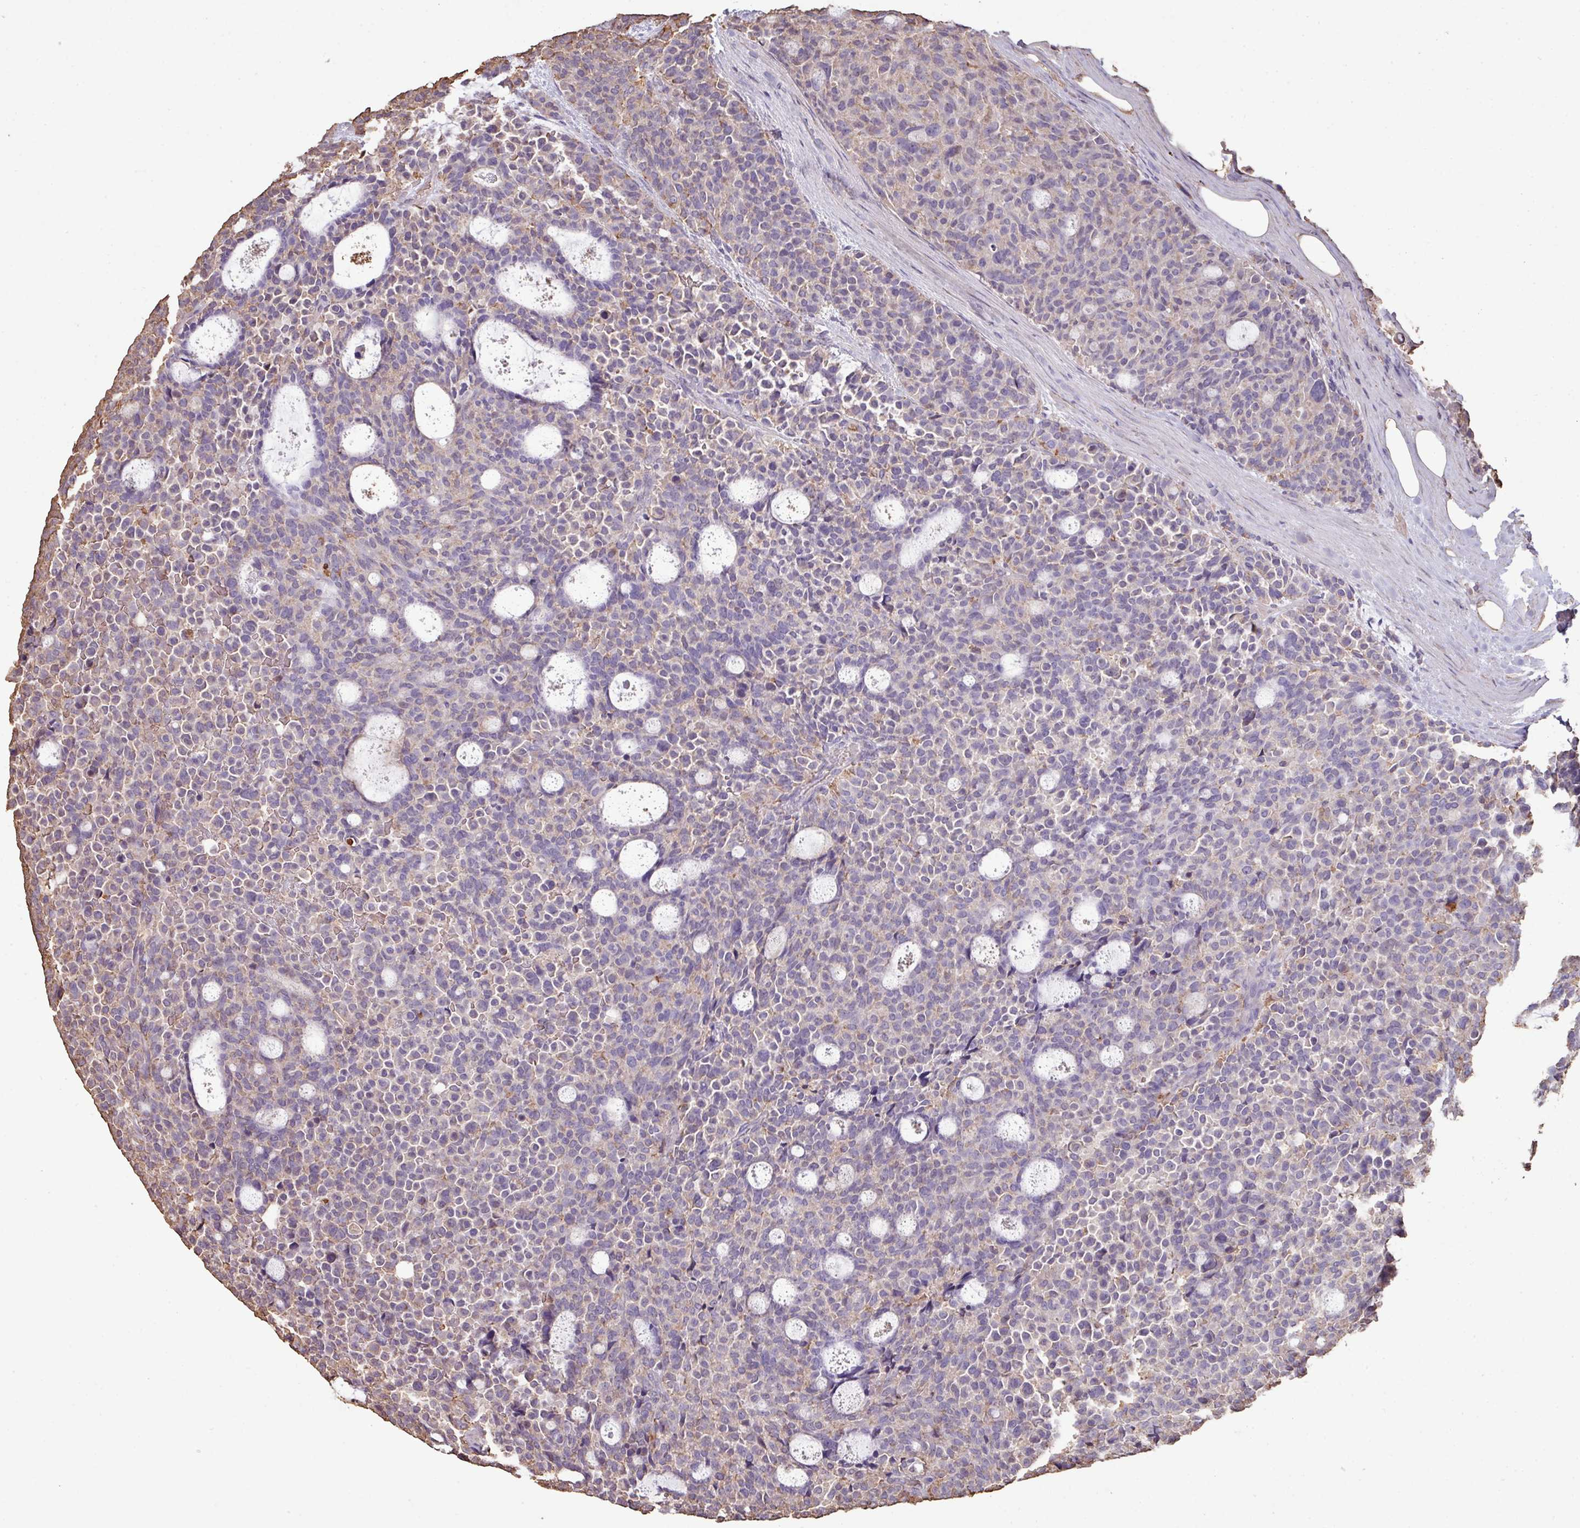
{"staining": {"intensity": "weak", "quantity": "25%-75%", "location": "cytoplasmic/membranous"}, "tissue": "carcinoid", "cell_type": "Tumor cells", "image_type": "cancer", "snomed": [{"axis": "morphology", "description": "Carcinoid, malignant, NOS"}, {"axis": "topography", "description": "Pancreas"}], "caption": "Protein expression analysis of carcinoid (malignant) exhibits weak cytoplasmic/membranous positivity in approximately 25%-75% of tumor cells. The protein is stained brown, and the nuclei are stained in blue (DAB IHC with brightfield microscopy, high magnification).", "gene": "CAMK2B", "patient": {"sex": "female", "age": 54}}